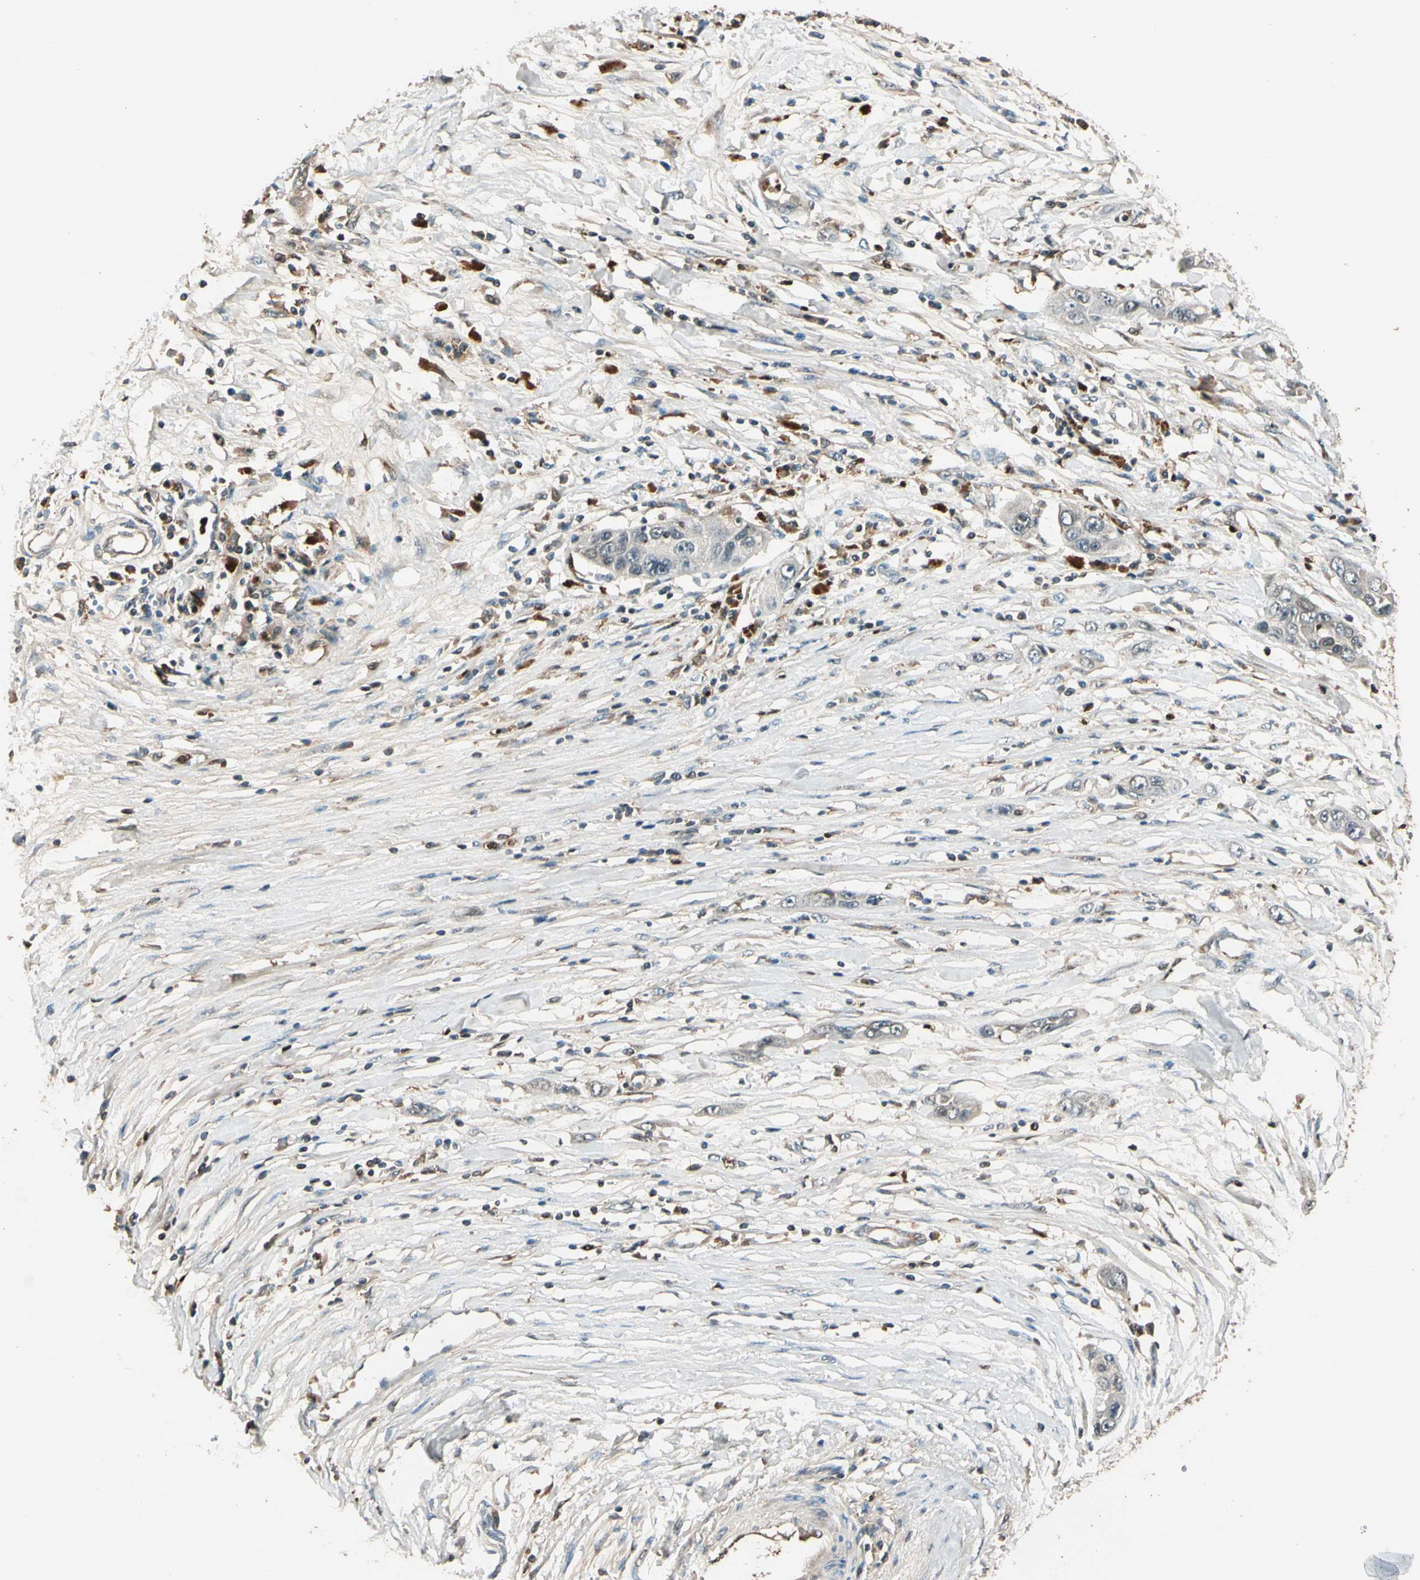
{"staining": {"intensity": "weak", "quantity": "<25%", "location": "cytoplasmic/membranous"}, "tissue": "pancreatic cancer", "cell_type": "Tumor cells", "image_type": "cancer", "snomed": [{"axis": "morphology", "description": "Adenocarcinoma, NOS"}, {"axis": "topography", "description": "Pancreas"}], "caption": "Immunohistochemistry photomicrograph of neoplastic tissue: human pancreatic cancer stained with DAB (3,3'-diaminobenzidine) shows no significant protein positivity in tumor cells.", "gene": "STX11", "patient": {"sex": "female", "age": 70}}